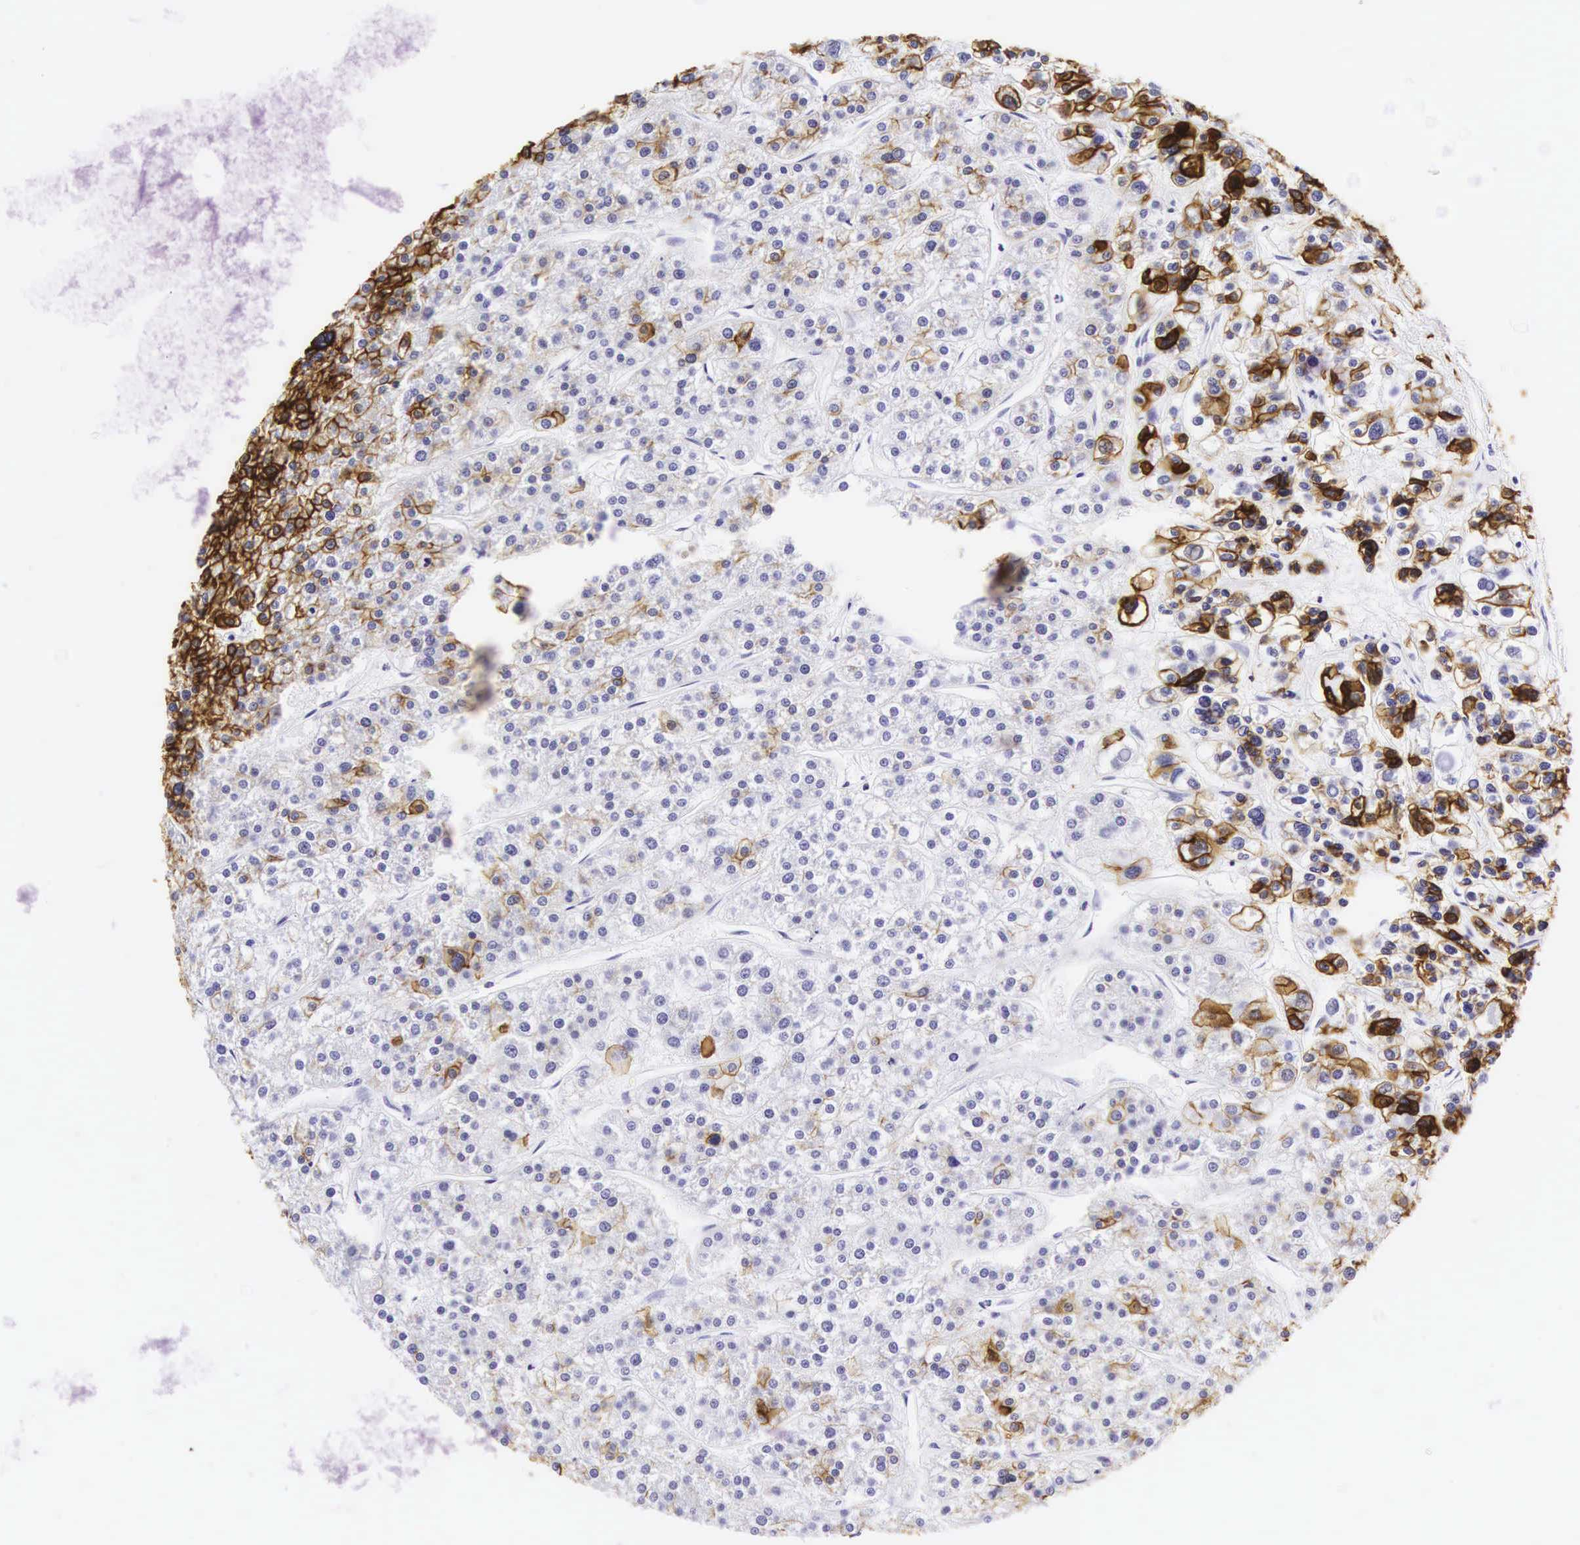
{"staining": {"intensity": "strong", "quantity": ">75%", "location": "cytoplasmic/membranous"}, "tissue": "liver cancer", "cell_type": "Tumor cells", "image_type": "cancer", "snomed": [{"axis": "morphology", "description": "Carcinoma, Hepatocellular, NOS"}, {"axis": "topography", "description": "Liver"}], "caption": "High-power microscopy captured an IHC photomicrograph of hepatocellular carcinoma (liver), revealing strong cytoplasmic/membranous staining in approximately >75% of tumor cells. (Stains: DAB in brown, nuclei in blue, Microscopy: brightfield microscopy at high magnification).", "gene": "KRT18", "patient": {"sex": "male", "age": 47}}